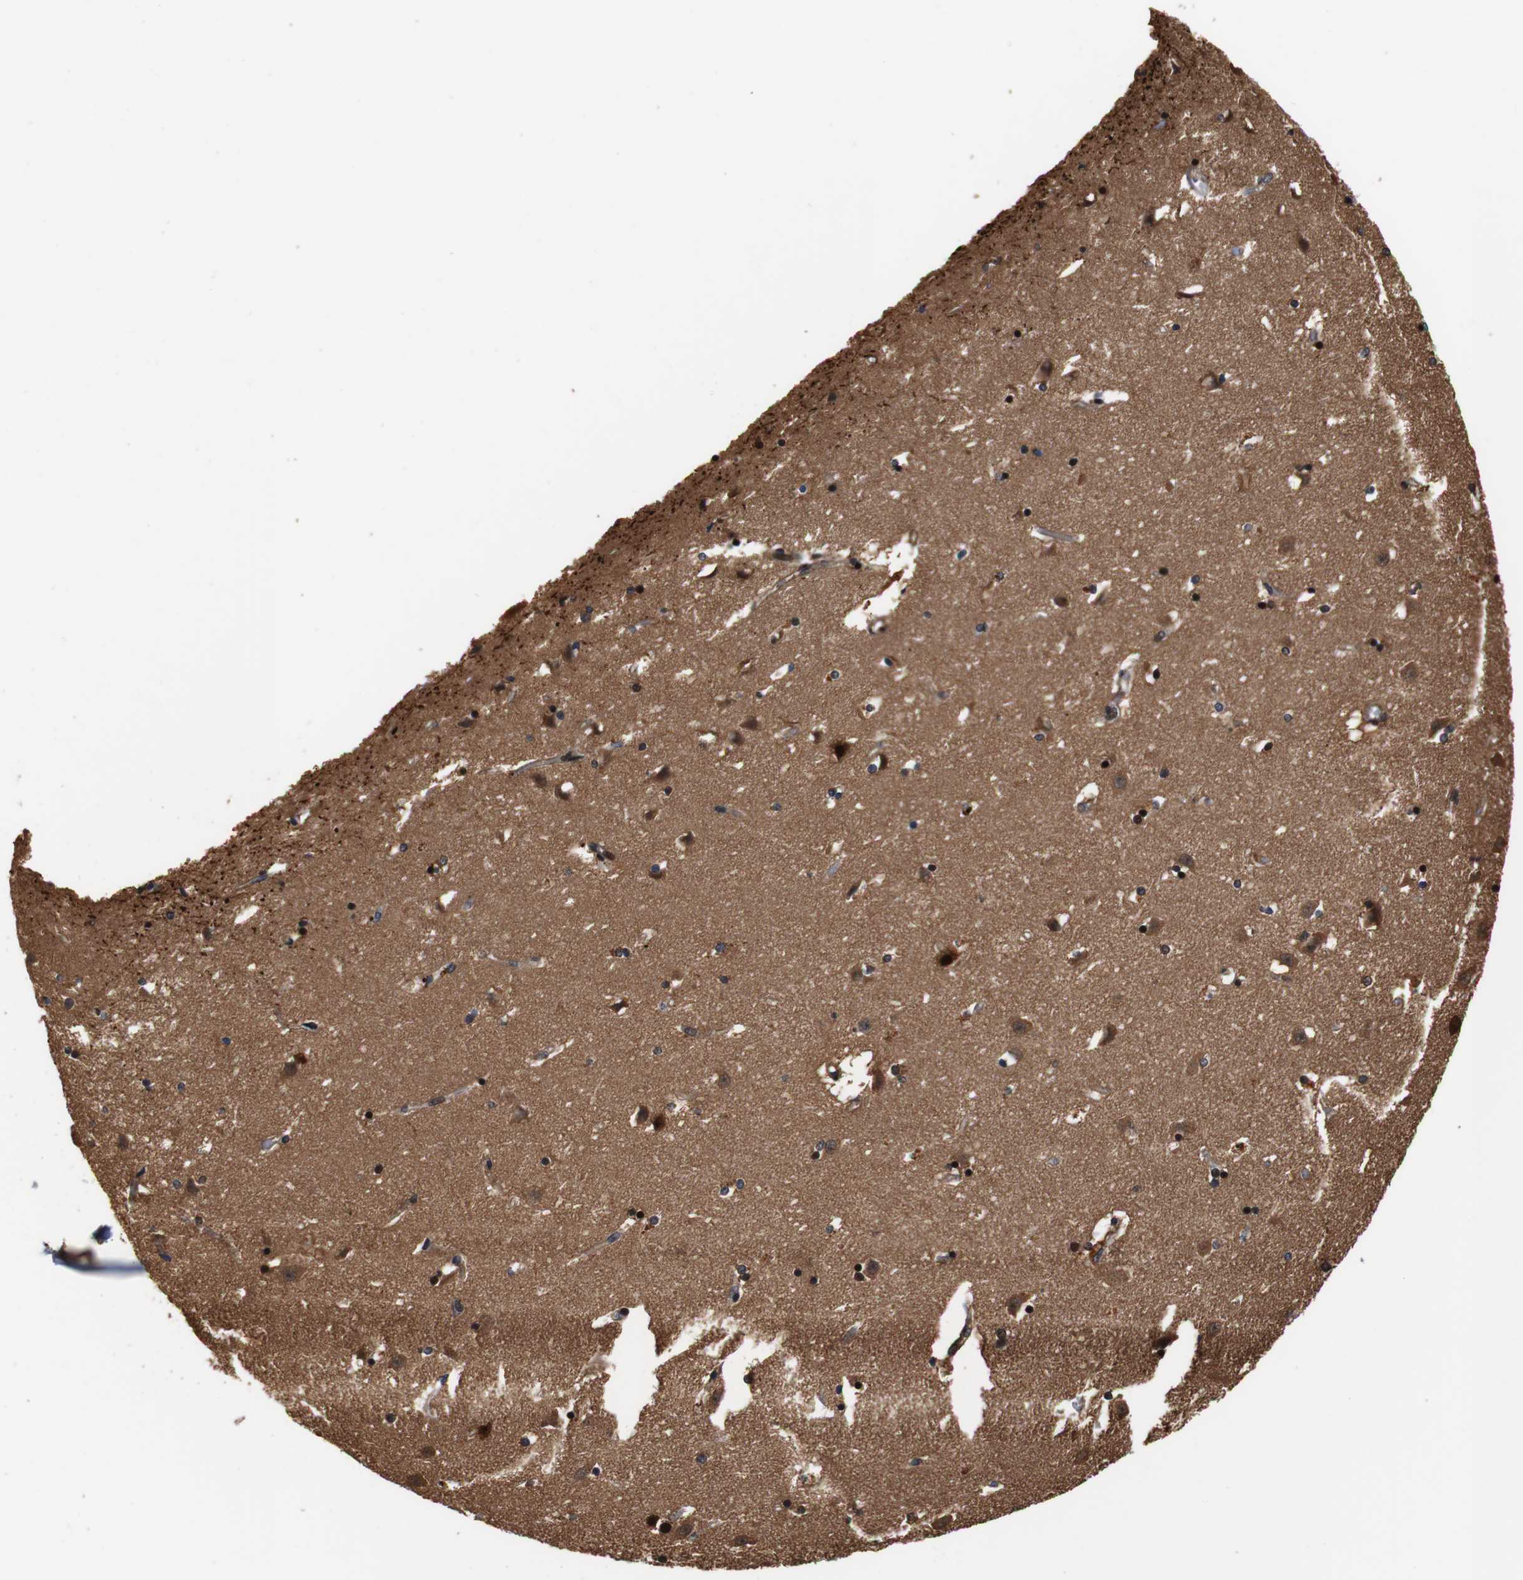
{"staining": {"intensity": "strong", "quantity": "25%-75%", "location": "cytoplasmic/membranous,nuclear"}, "tissue": "caudate", "cell_type": "Glial cells", "image_type": "normal", "snomed": [{"axis": "morphology", "description": "Normal tissue, NOS"}, {"axis": "topography", "description": "Lateral ventricle wall"}], "caption": "A high-resolution photomicrograph shows immunohistochemistry (IHC) staining of normal caudate, which exhibits strong cytoplasmic/membranous,nuclear positivity in approximately 25%-75% of glial cells.", "gene": "LRP4", "patient": {"sex": "male", "age": 45}}